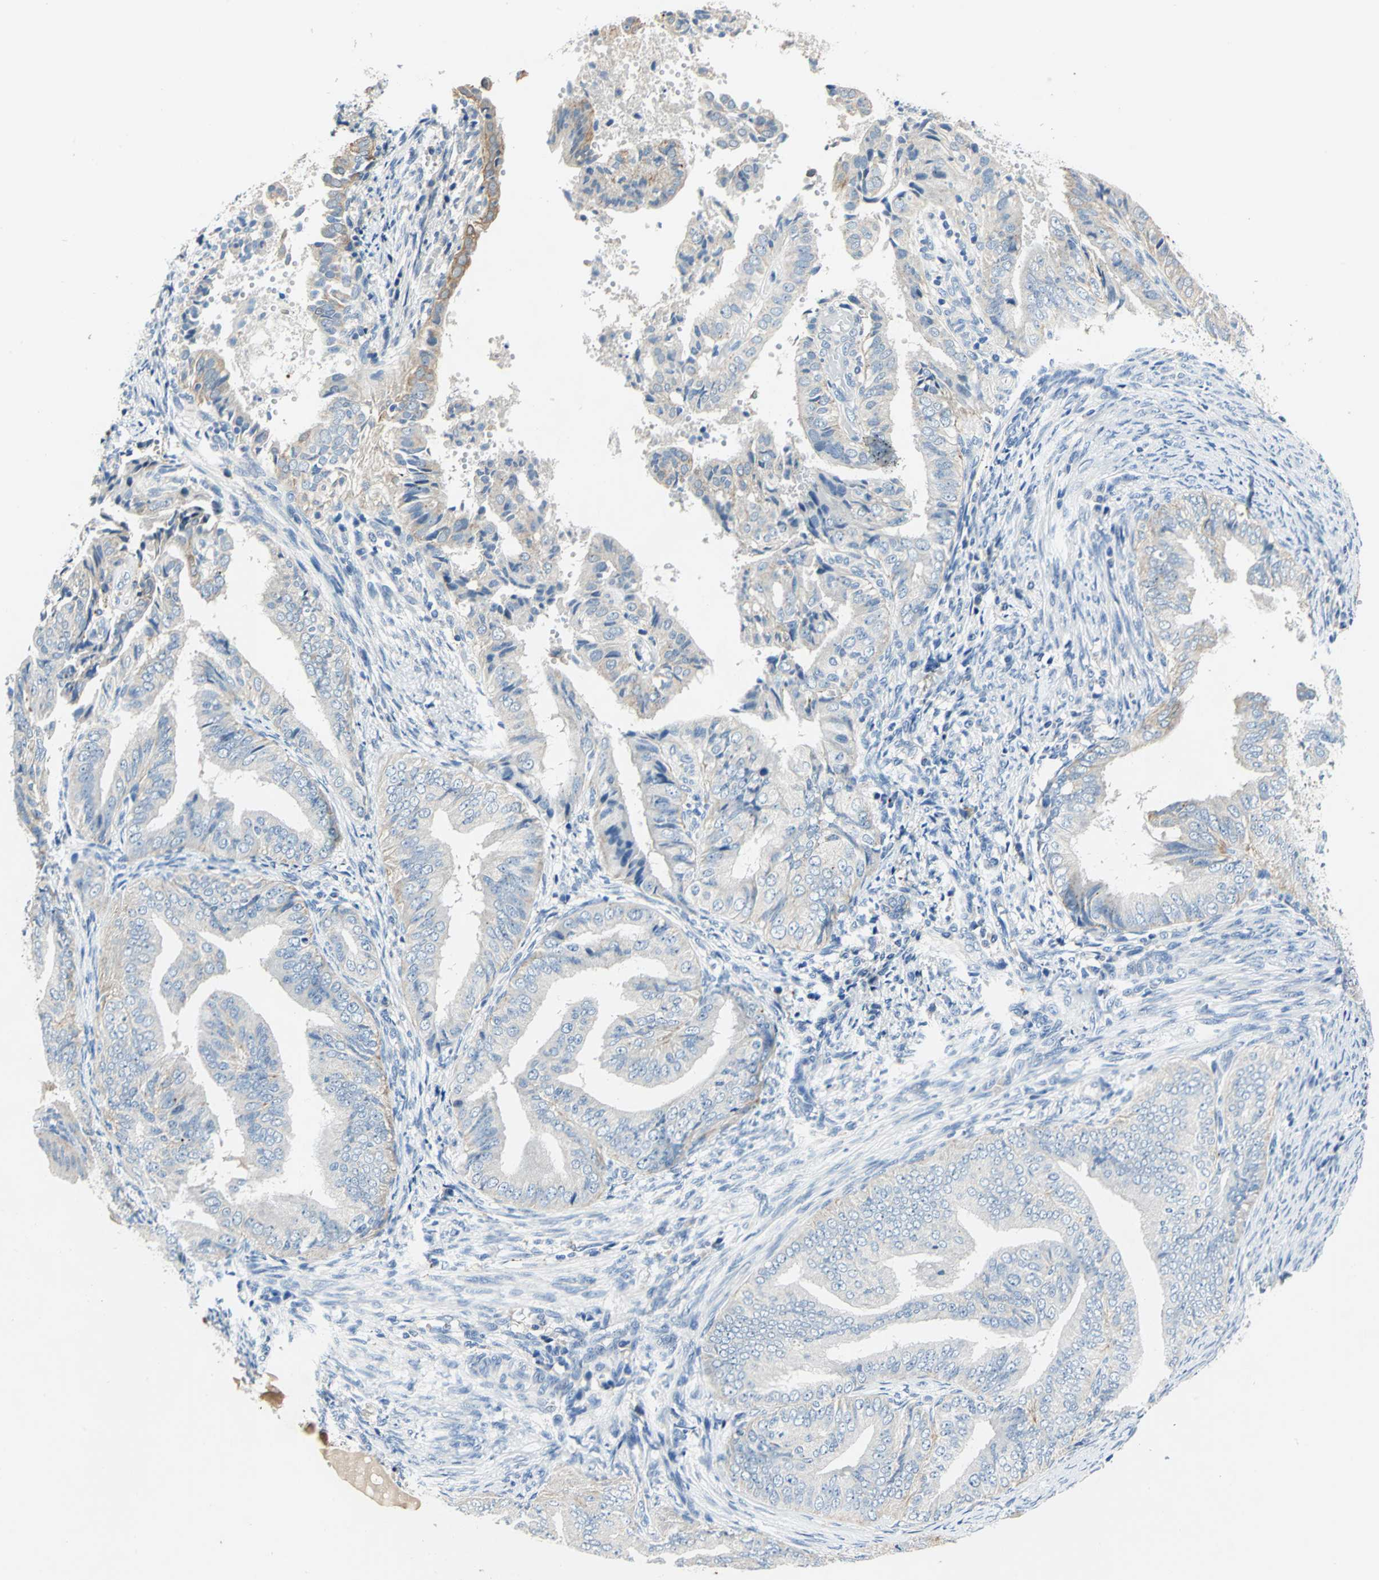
{"staining": {"intensity": "weak", "quantity": "25%-75%", "location": "cytoplasmic/membranous"}, "tissue": "endometrial cancer", "cell_type": "Tumor cells", "image_type": "cancer", "snomed": [{"axis": "morphology", "description": "Adenocarcinoma, NOS"}, {"axis": "topography", "description": "Endometrium"}], "caption": "Immunohistochemical staining of human endometrial cancer exhibits low levels of weak cytoplasmic/membranous staining in about 25%-75% of tumor cells.", "gene": "RASD2", "patient": {"sex": "female", "age": 58}}